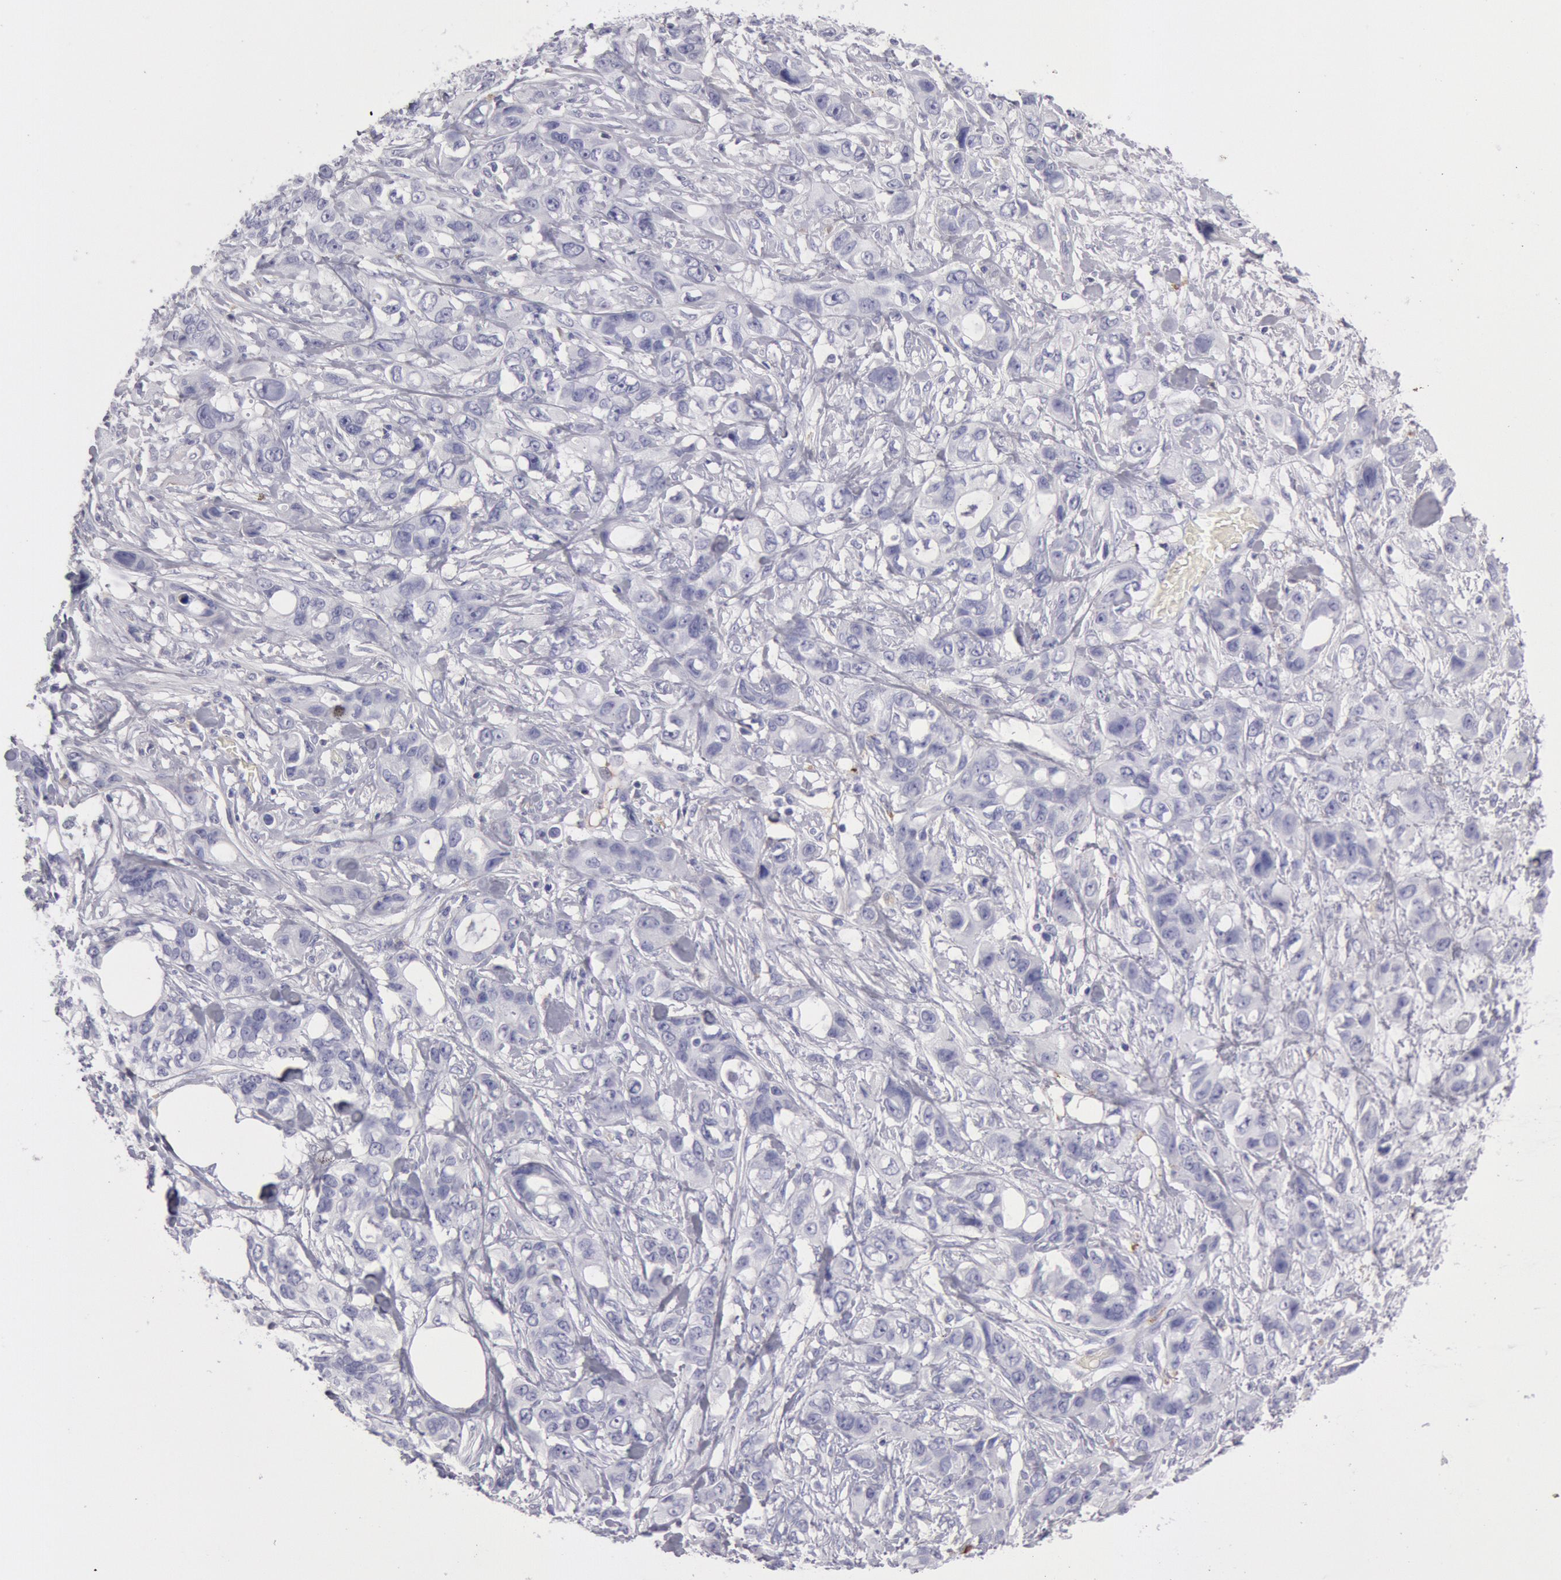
{"staining": {"intensity": "negative", "quantity": "none", "location": "none"}, "tissue": "stomach cancer", "cell_type": "Tumor cells", "image_type": "cancer", "snomed": [{"axis": "morphology", "description": "Adenocarcinoma, NOS"}, {"axis": "topography", "description": "Stomach, upper"}], "caption": "A high-resolution photomicrograph shows IHC staining of adenocarcinoma (stomach), which demonstrates no significant positivity in tumor cells.", "gene": "FCN1", "patient": {"sex": "male", "age": 47}}